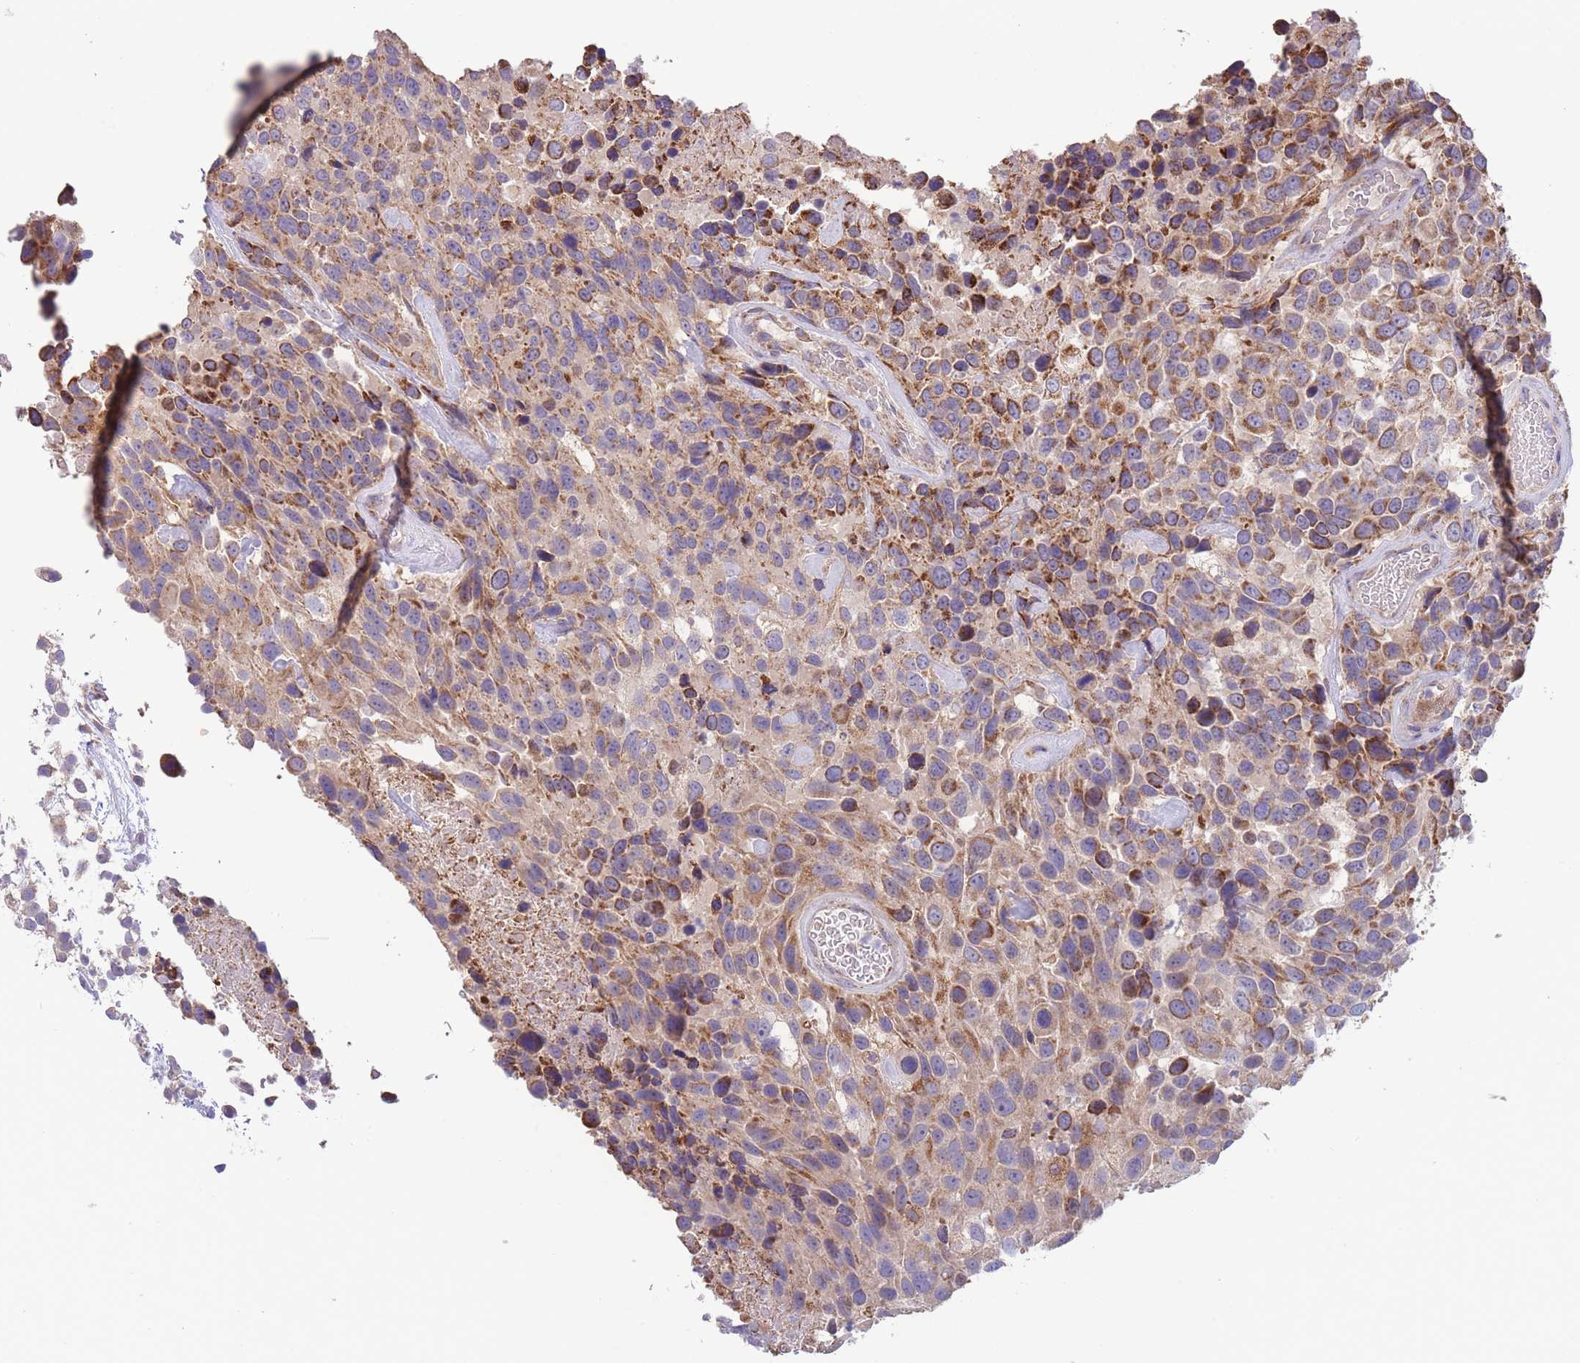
{"staining": {"intensity": "moderate", "quantity": "25%-75%", "location": "cytoplasmic/membranous"}, "tissue": "urothelial cancer", "cell_type": "Tumor cells", "image_type": "cancer", "snomed": [{"axis": "morphology", "description": "Urothelial carcinoma, High grade"}, {"axis": "topography", "description": "Urinary bladder"}], "caption": "This histopathology image shows immunohistochemistry (IHC) staining of urothelial carcinoma (high-grade), with medium moderate cytoplasmic/membranous staining in approximately 25%-75% of tumor cells.", "gene": "SLC25A42", "patient": {"sex": "male", "age": 56}}